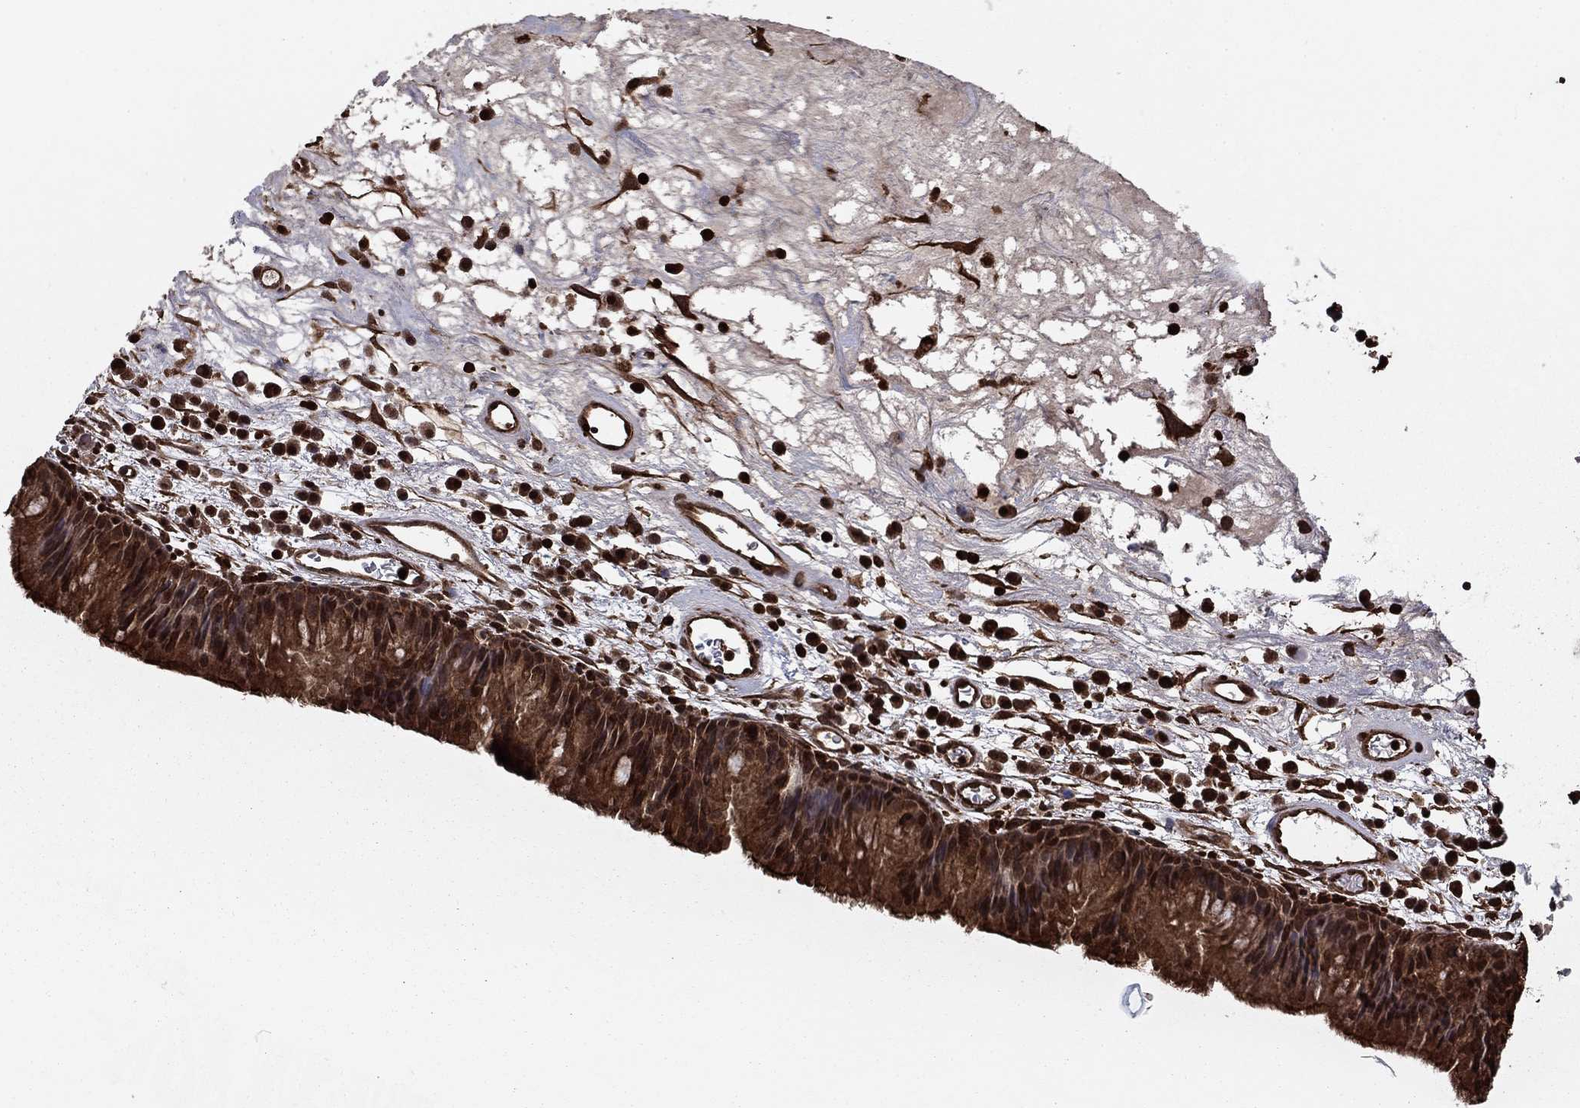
{"staining": {"intensity": "strong", "quantity": ">75%", "location": "cytoplasmic/membranous"}, "tissue": "nasopharynx", "cell_type": "Respiratory epithelial cells", "image_type": "normal", "snomed": [{"axis": "morphology", "description": "Normal tissue, NOS"}, {"axis": "topography", "description": "Nasopharynx"}], "caption": "Immunohistochemical staining of benign human nasopharynx displays strong cytoplasmic/membranous protein staining in approximately >75% of respiratory epithelial cells. Nuclei are stained in blue.", "gene": "GYG1", "patient": {"sex": "male", "age": 69}}